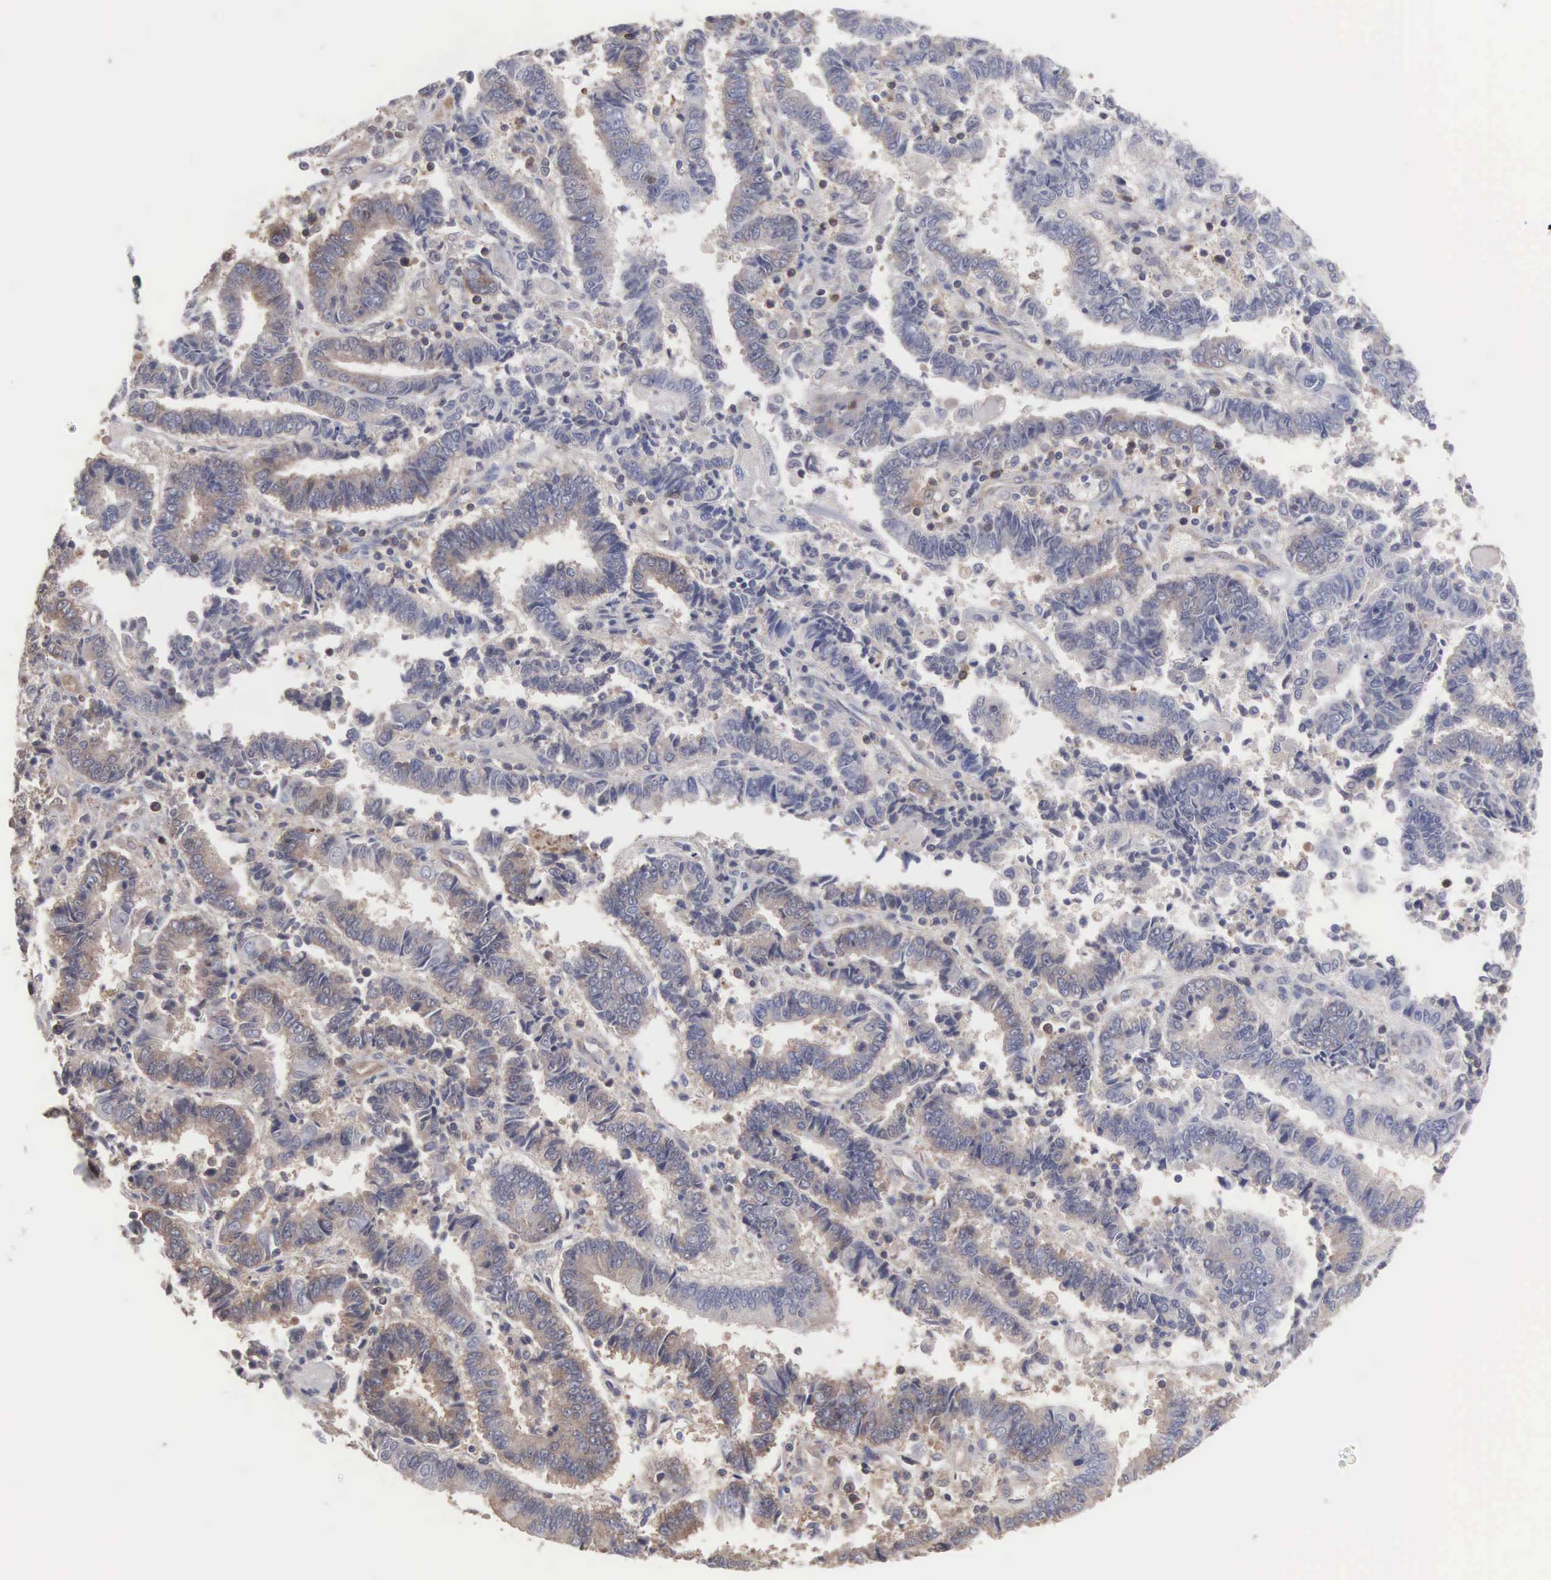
{"staining": {"intensity": "weak", "quantity": "25%-75%", "location": "cytoplasmic/membranous"}, "tissue": "endometrial cancer", "cell_type": "Tumor cells", "image_type": "cancer", "snomed": [{"axis": "morphology", "description": "Adenocarcinoma, NOS"}, {"axis": "topography", "description": "Endometrium"}], "caption": "There is low levels of weak cytoplasmic/membranous positivity in tumor cells of endometrial cancer (adenocarcinoma), as demonstrated by immunohistochemical staining (brown color).", "gene": "MTHFD1", "patient": {"sex": "female", "age": 75}}